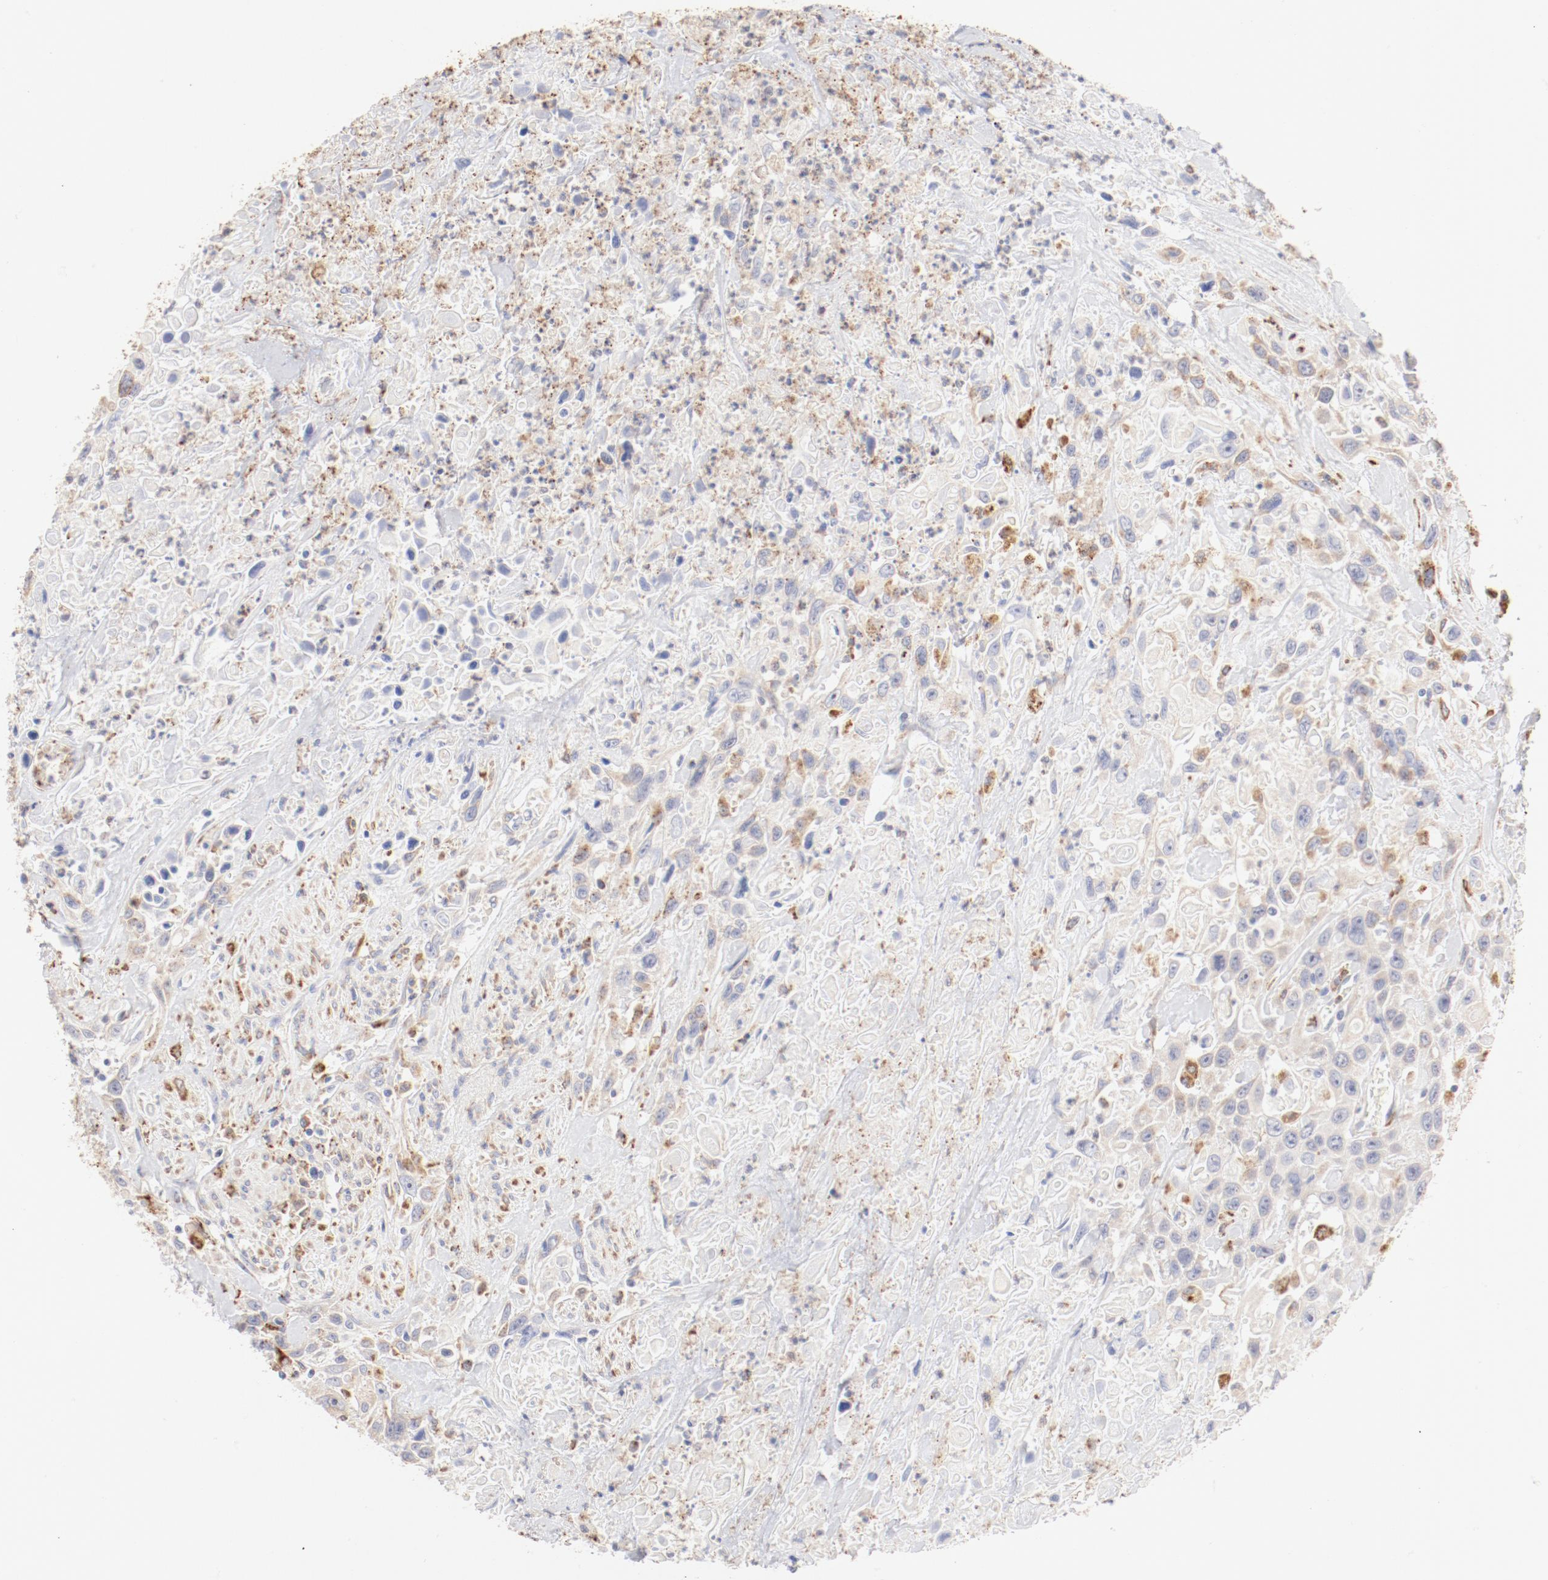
{"staining": {"intensity": "weak", "quantity": "25%-75%", "location": "cytoplasmic/membranous"}, "tissue": "urothelial cancer", "cell_type": "Tumor cells", "image_type": "cancer", "snomed": [{"axis": "morphology", "description": "Urothelial carcinoma, High grade"}, {"axis": "topography", "description": "Urinary bladder"}], "caption": "Urothelial cancer stained for a protein reveals weak cytoplasmic/membranous positivity in tumor cells. Nuclei are stained in blue.", "gene": "CTSH", "patient": {"sex": "female", "age": 84}}